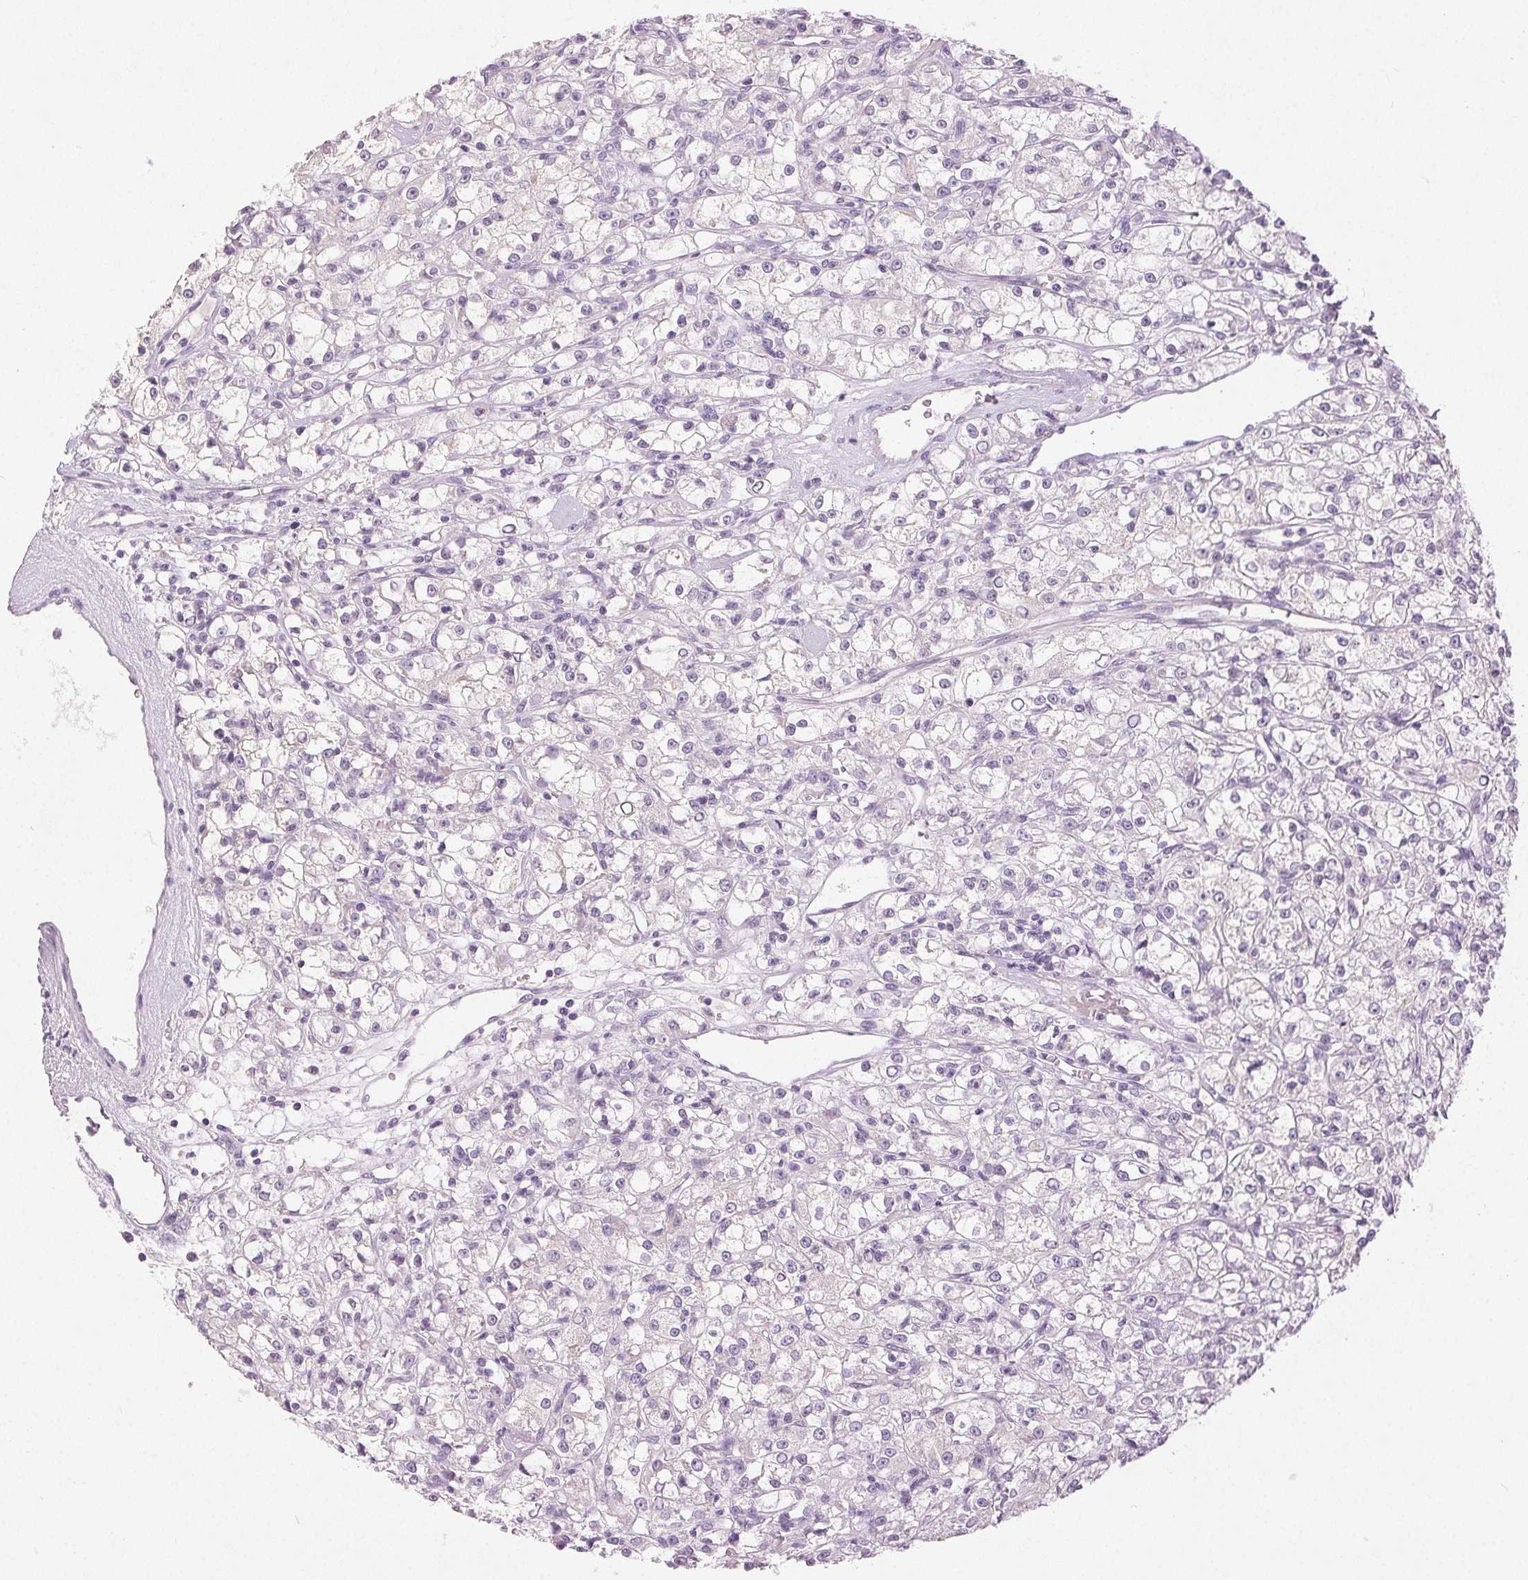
{"staining": {"intensity": "negative", "quantity": "none", "location": "none"}, "tissue": "renal cancer", "cell_type": "Tumor cells", "image_type": "cancer", "snomed": [{"axis": "morphology", "description": "Adenocarcinoma, NOS"}, {"axis": "topography", "description": "Kidney"}], "caption": "IHC histopathology image of human adenocarcinoma (renal) stained for a protein (brown), which displays no positivity in tumor cells. The staining was performed using DAB (3,3'-diaminobenzidine) to visualize the protein expression in brown, while the nuclei were stained in blue with hematoxylin (Magnification: 20x).", "gene": "DSG3", "patient": {"sex": "female", "age": 59}}